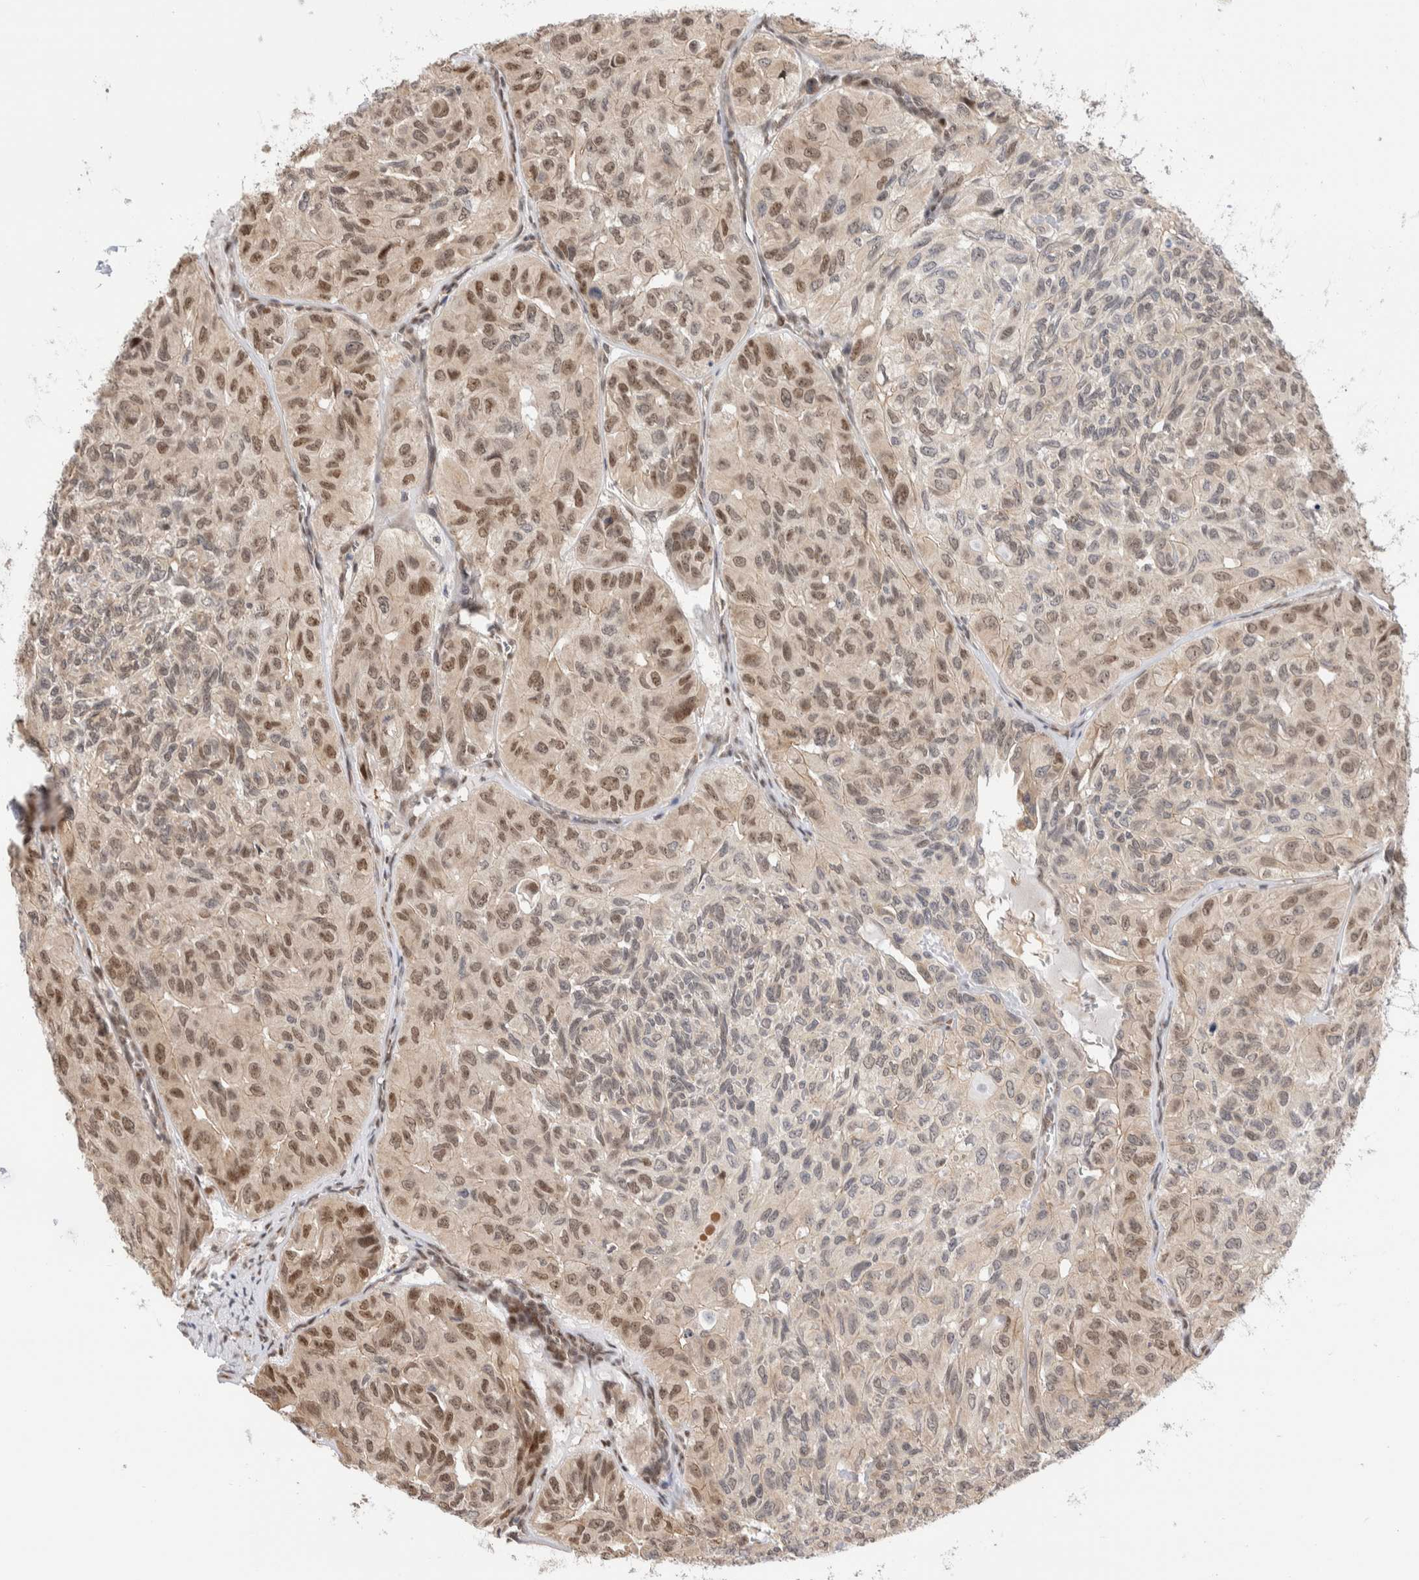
{"staining": {"intensity": "moderate", "quantity": ">75%", "location": "cytoplasmic/membranous,nuclear"}, "tissue": "head and neck cancer", "cell_type": "Tumor cells", "image_type": "cancer", "snomed": [{"axis": "morphology", "description": "Adenocarcinoma, NOS"}, {"axis": "topography", "description": "Salivary gland, NOS"}, {"axis": "topography", "description": "Head-Neck"}], "caption": "Tumor cells demonstrate moderate cytoplasmic/membranous and nuclear expression in about >75% of cells in head and neck cancer (adenocarcinoma). (Stains: DAB in brown, nuclei in blue, Microscopy: brightfield microscopy at high magnification).", "gene": "NSMAF", "patient": {"sex": "female", "age": 76}}